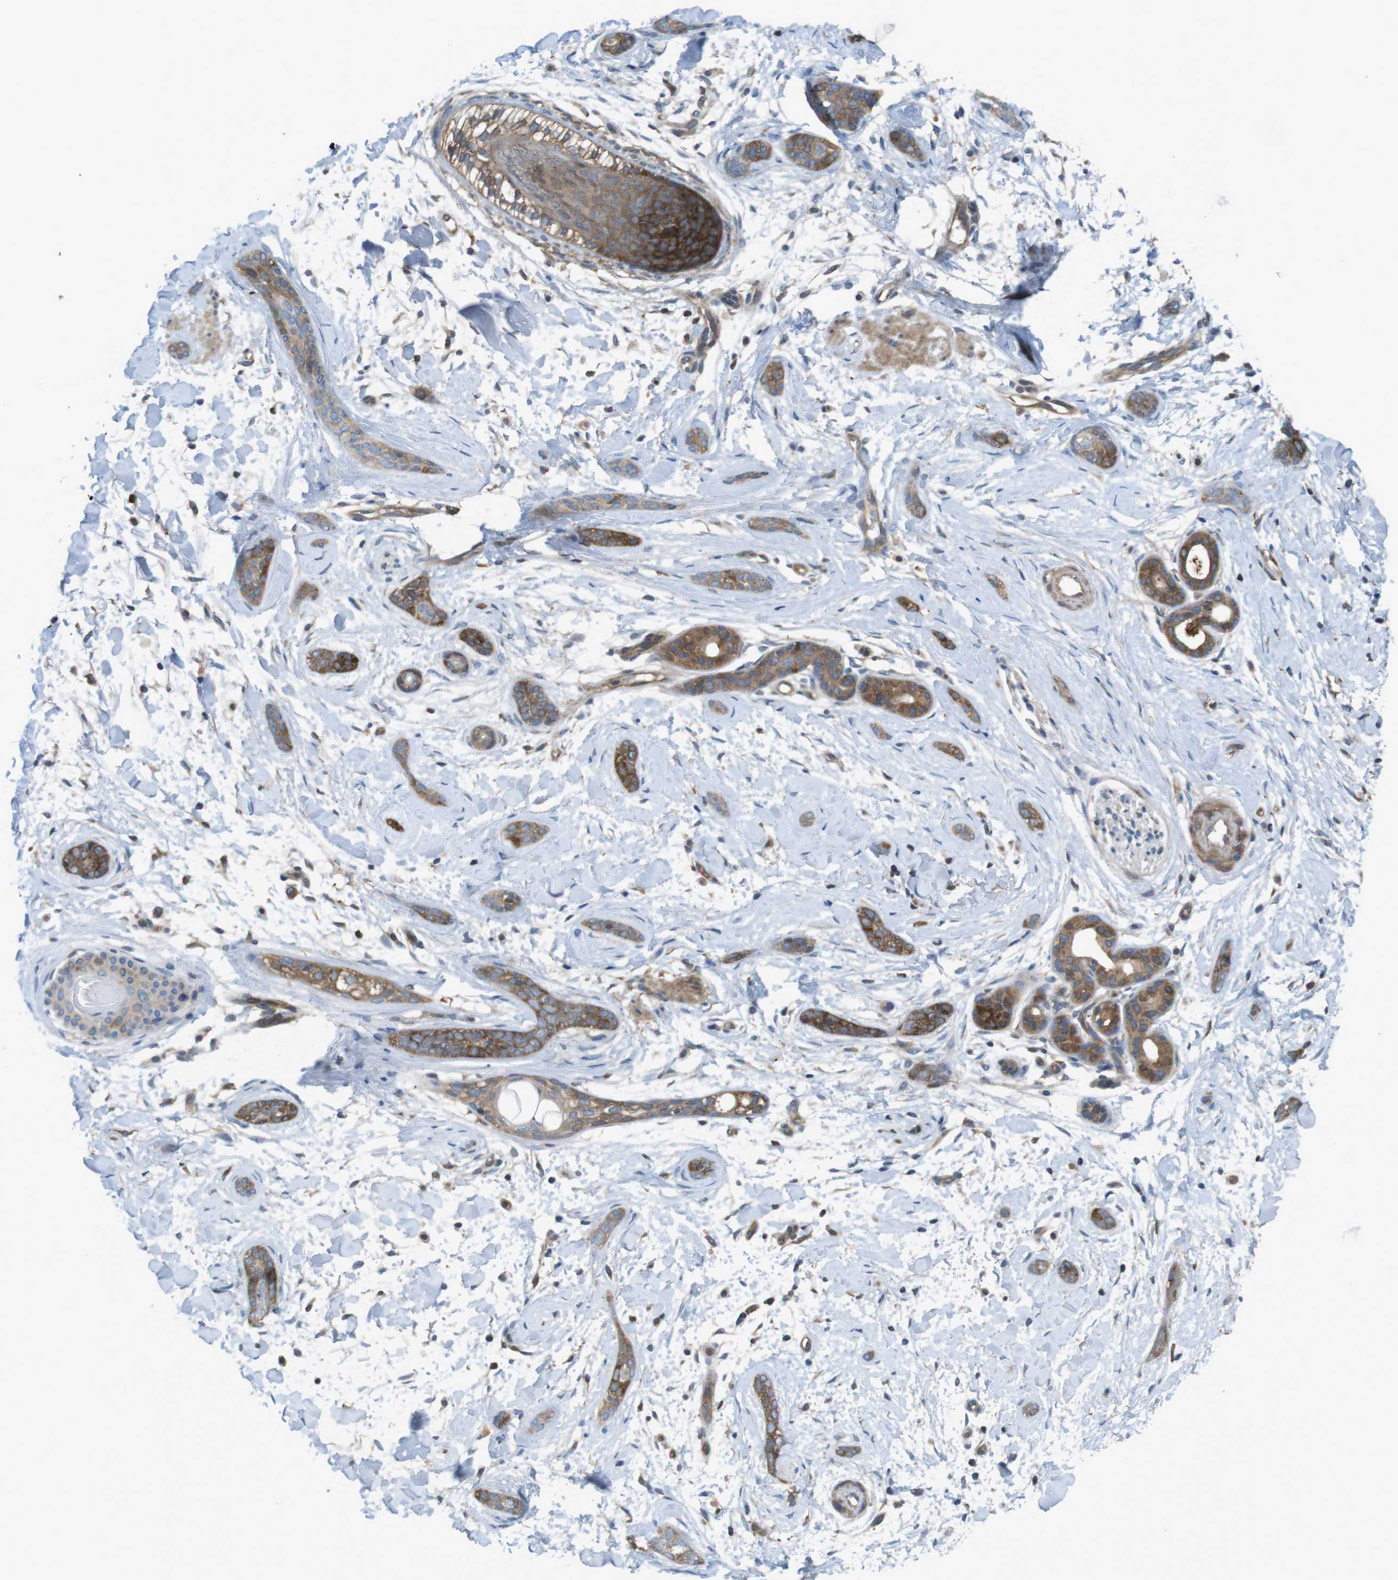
{"staining": {"intensity": "moderate", "quantity": ">75%", "location": "cytoplasmic/membranous"}, "tissue": "skin cancer", "cell_type": "Tumor cells", "image_type": "cancer", "snomed": [{"axis": "morphology", "description": "Basal cell carcinoma"}, {"axis": "morphology", "description": "Adnexal tumor, benign"}, {"axis": "topography", "description": "Skin"}], "caption": "Protein staining by immunohistochemistry shows moderate cytoplasmic/membranous positivity in about >75% of tumor cells in skin cancer (basal cell carcinoma).", "gene": "MTHFD1", "patient": {"sex": "female", "age": 42}}